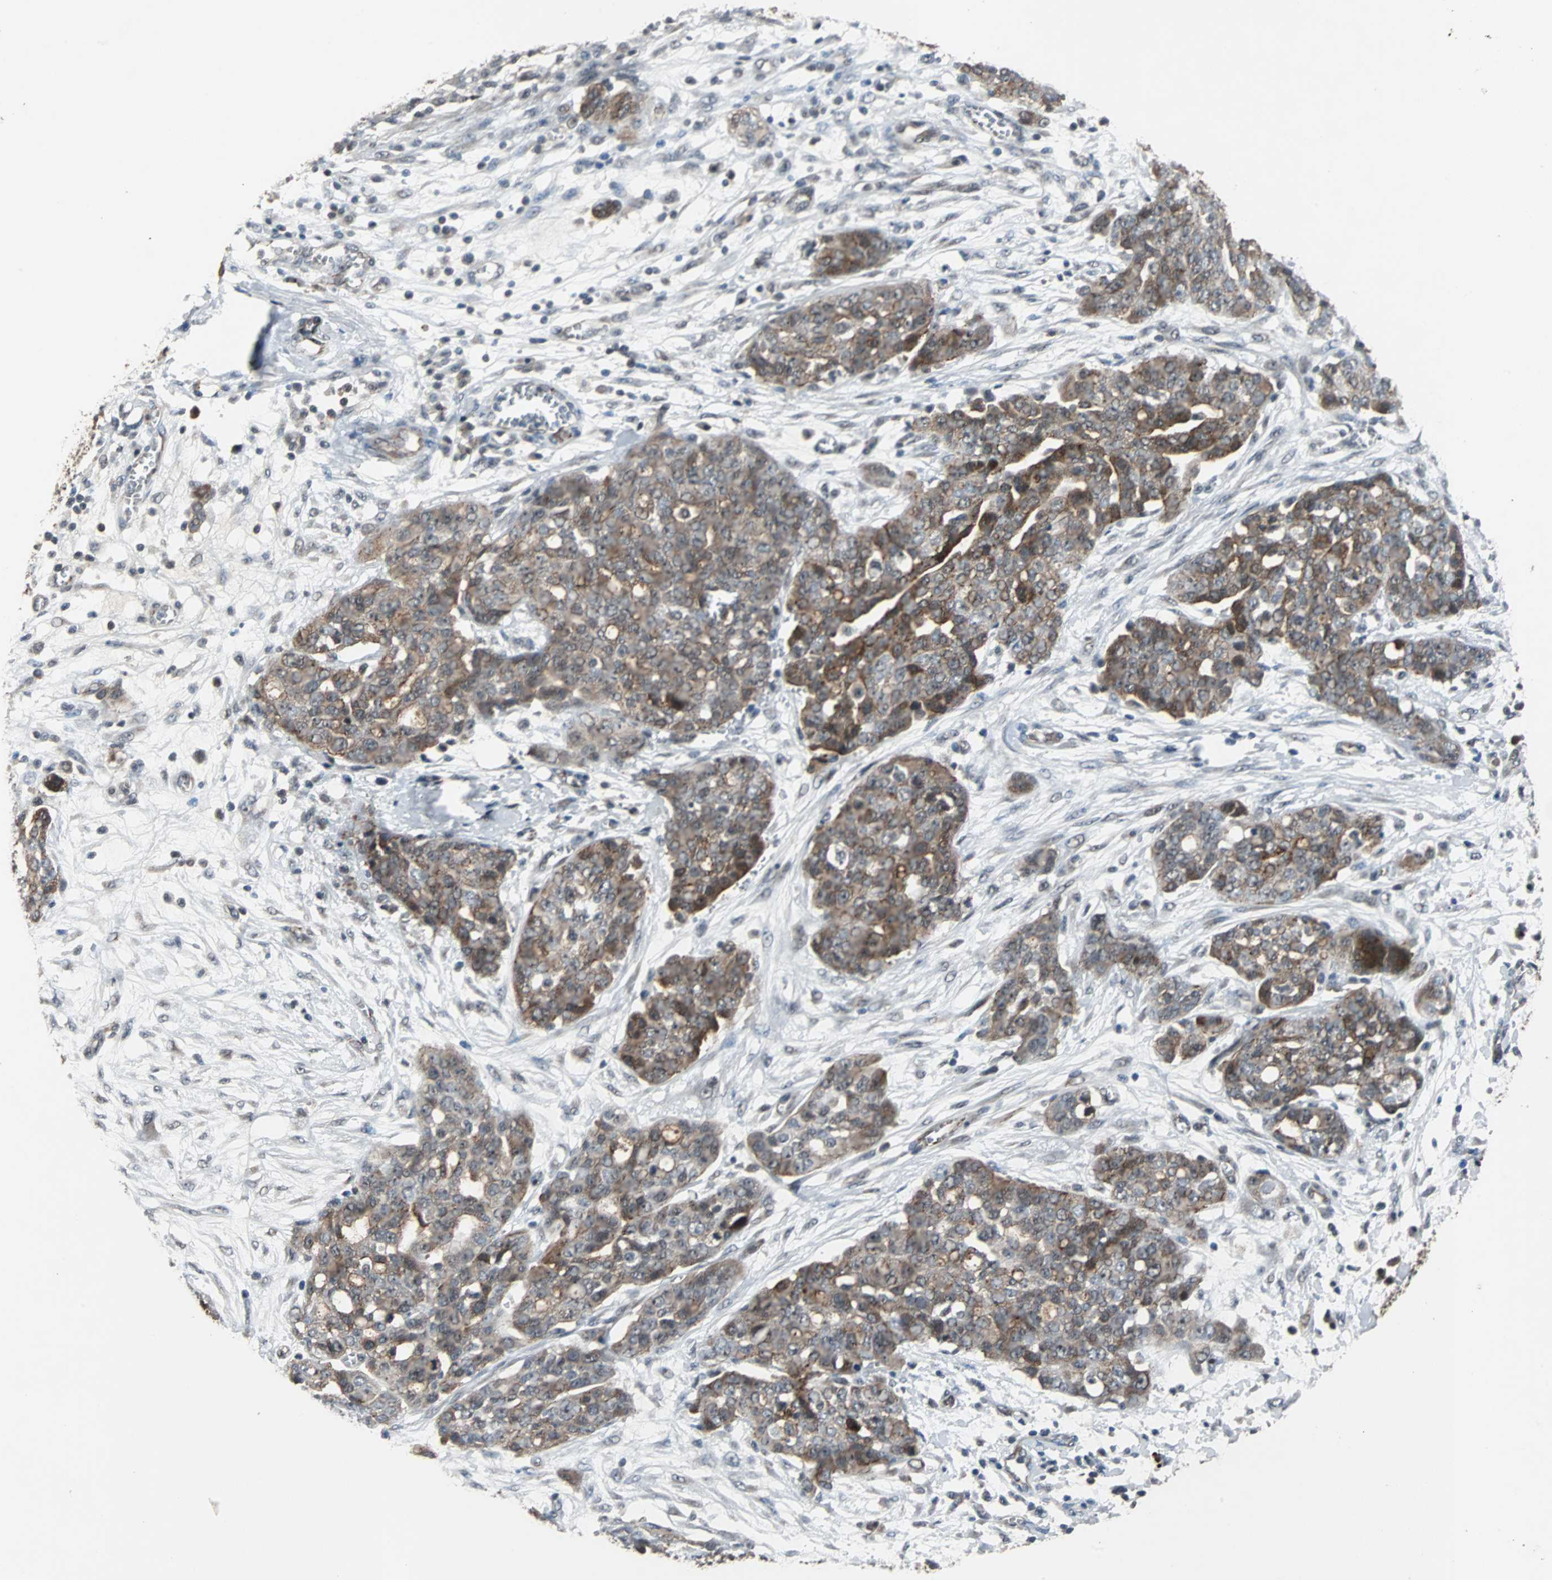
{"staining": {"intensity": "moderate", "quantity": ">75%", "location": "cytoplasmic/membranous"}, "tissue": "ovarian cancer", "cell_type": "Tumor cells", "image_type": "cancer", "snomed": [{"axis": "morphology", "description": "Cystadenocarcinoma, serous, NOS"}, {"axis": "topography", "description": "Soft tissue"}, {"axis": "topography", "description": "Ovary"}], "caption": "Ovarian cancer (serous cystadenocarcinoma) stained with a protein marker displays moderate staining in tumor cells.", "gene": "LSR", "patient": {"sex": "female", "age": 57}}